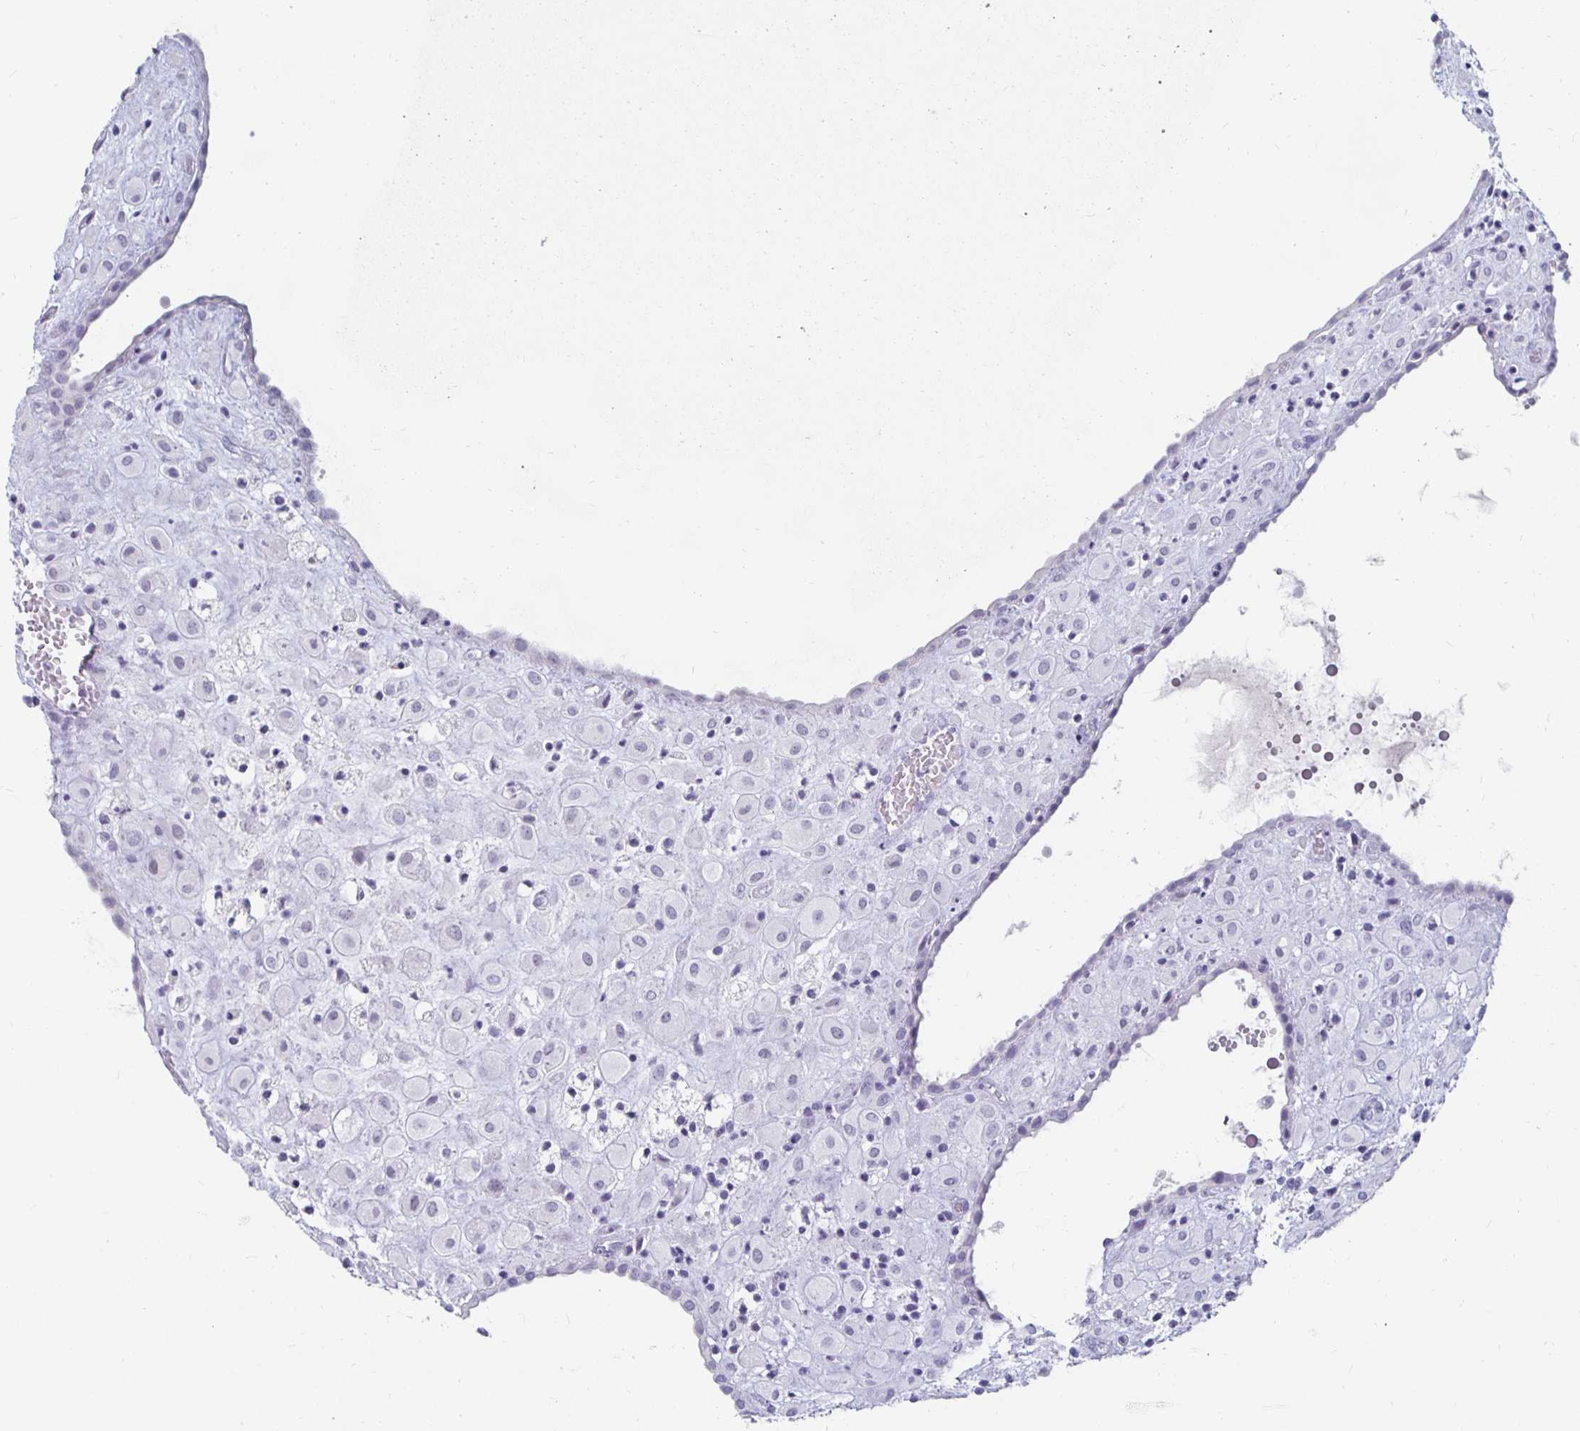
{"staining": {"intensity": "negative", "quantity": "none", "location": "none"}, "tissue": "placenta", "cell_type": "Decidual cells", "image_type": "normal", "snomed": [{"axis": "morphology", "description": "Normal tissue, NOS"}, {"axis": "topography", "description": "Placenta"}], "caption": "A high-resolution histopathology image shows immunohistochemistry staining of normal placenta, which exhibits no significant positivity in decidual cells.", "gene": "KCNQ2", "patient": {"sex": "female", "age": 24}}